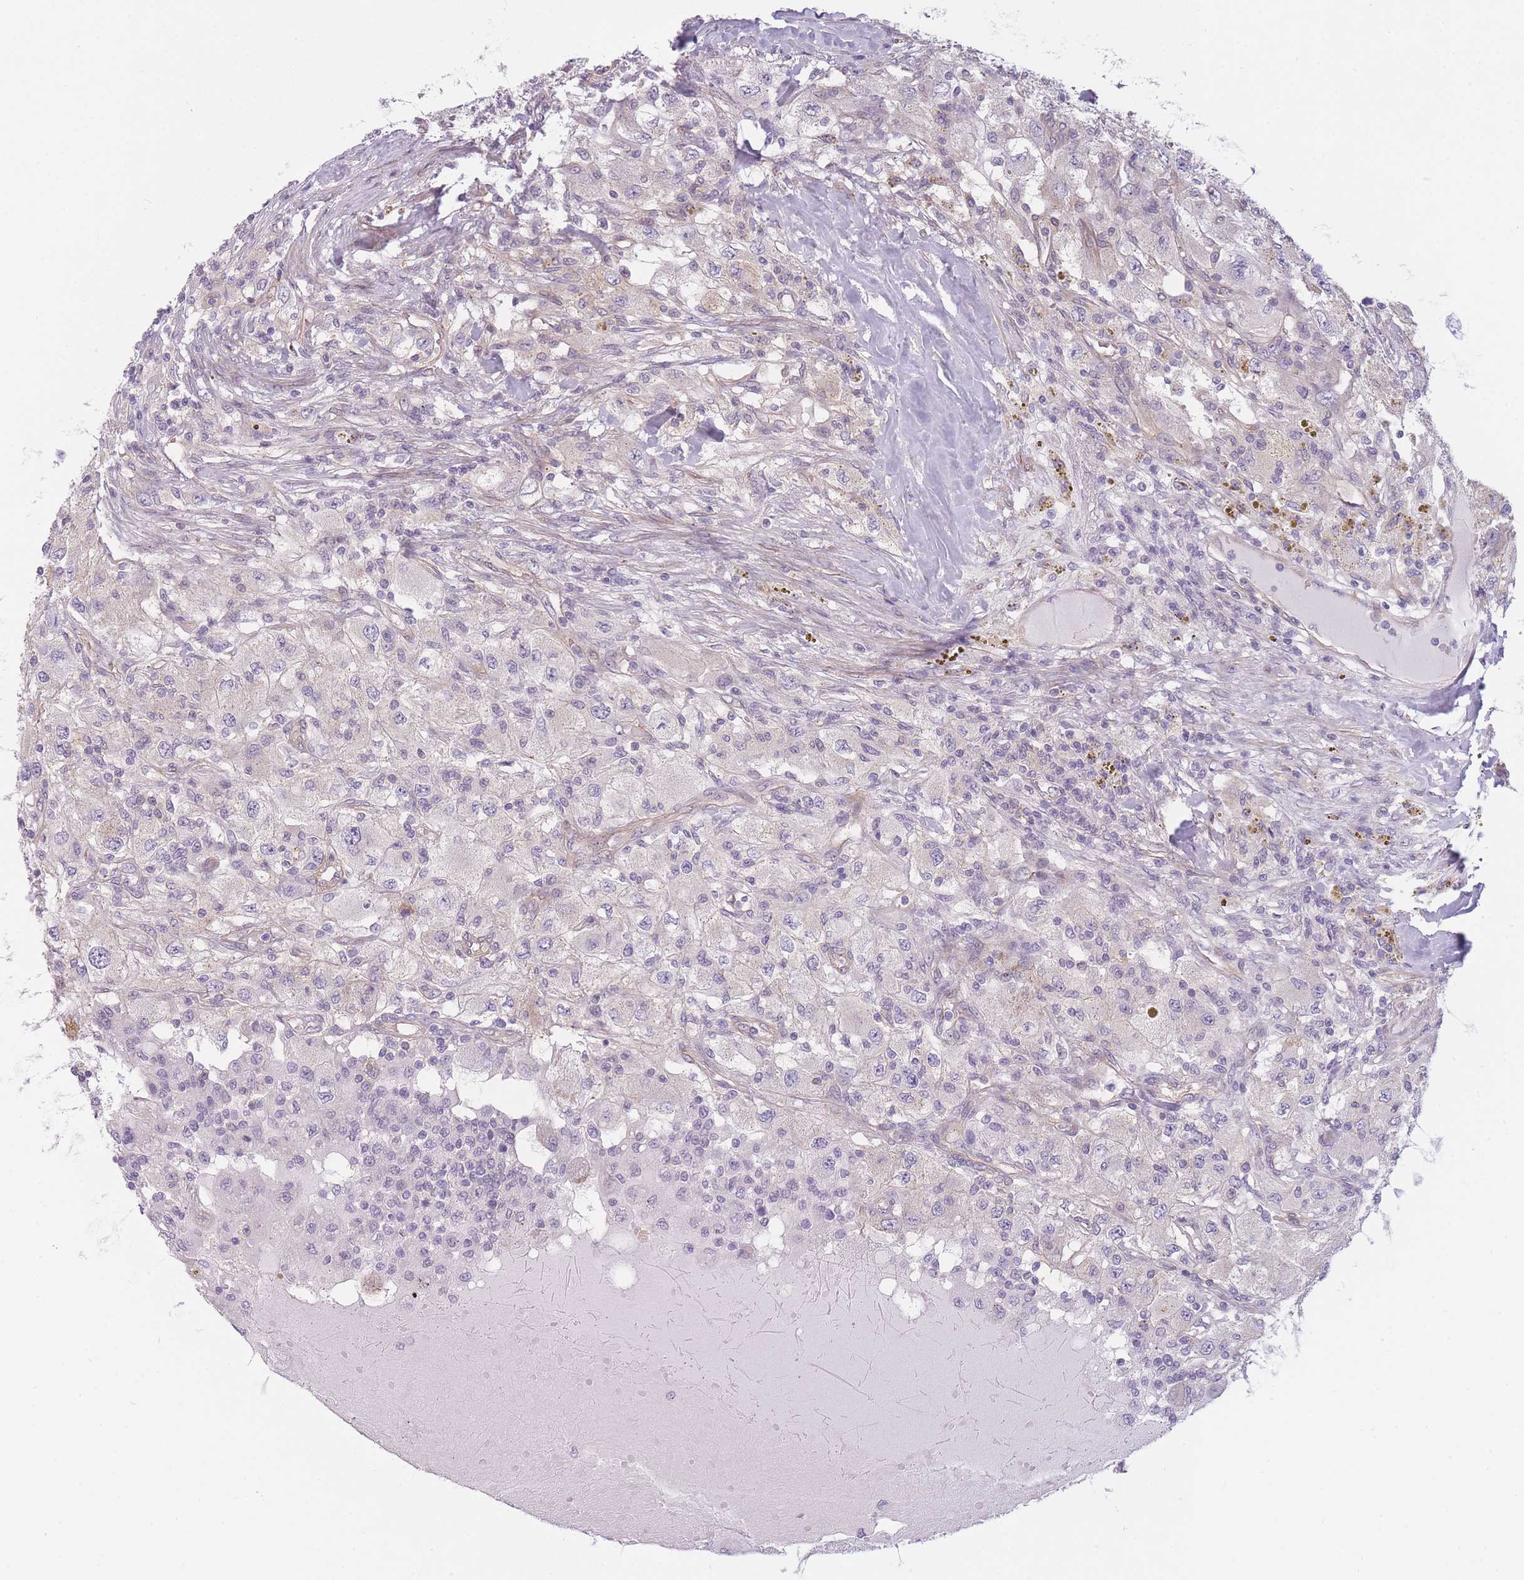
{"staining": {"intensity": "negative", "quantity": "none", "location": "none"}, "tissue": "renal cancer", "cell_type": "Tumor cells", "image_type": "cancer", "snomed": [{"axis": "morphology", "description": "Adenocarcinoma, NOS"}, {"axis": "topography", "description": "Kidney"}], "caption": "Tumor cells show no significant protein staining in adenocarcinoma (renal).", "gene": "SLC7A6", "patient": {"sex": "female", "age": 67}}